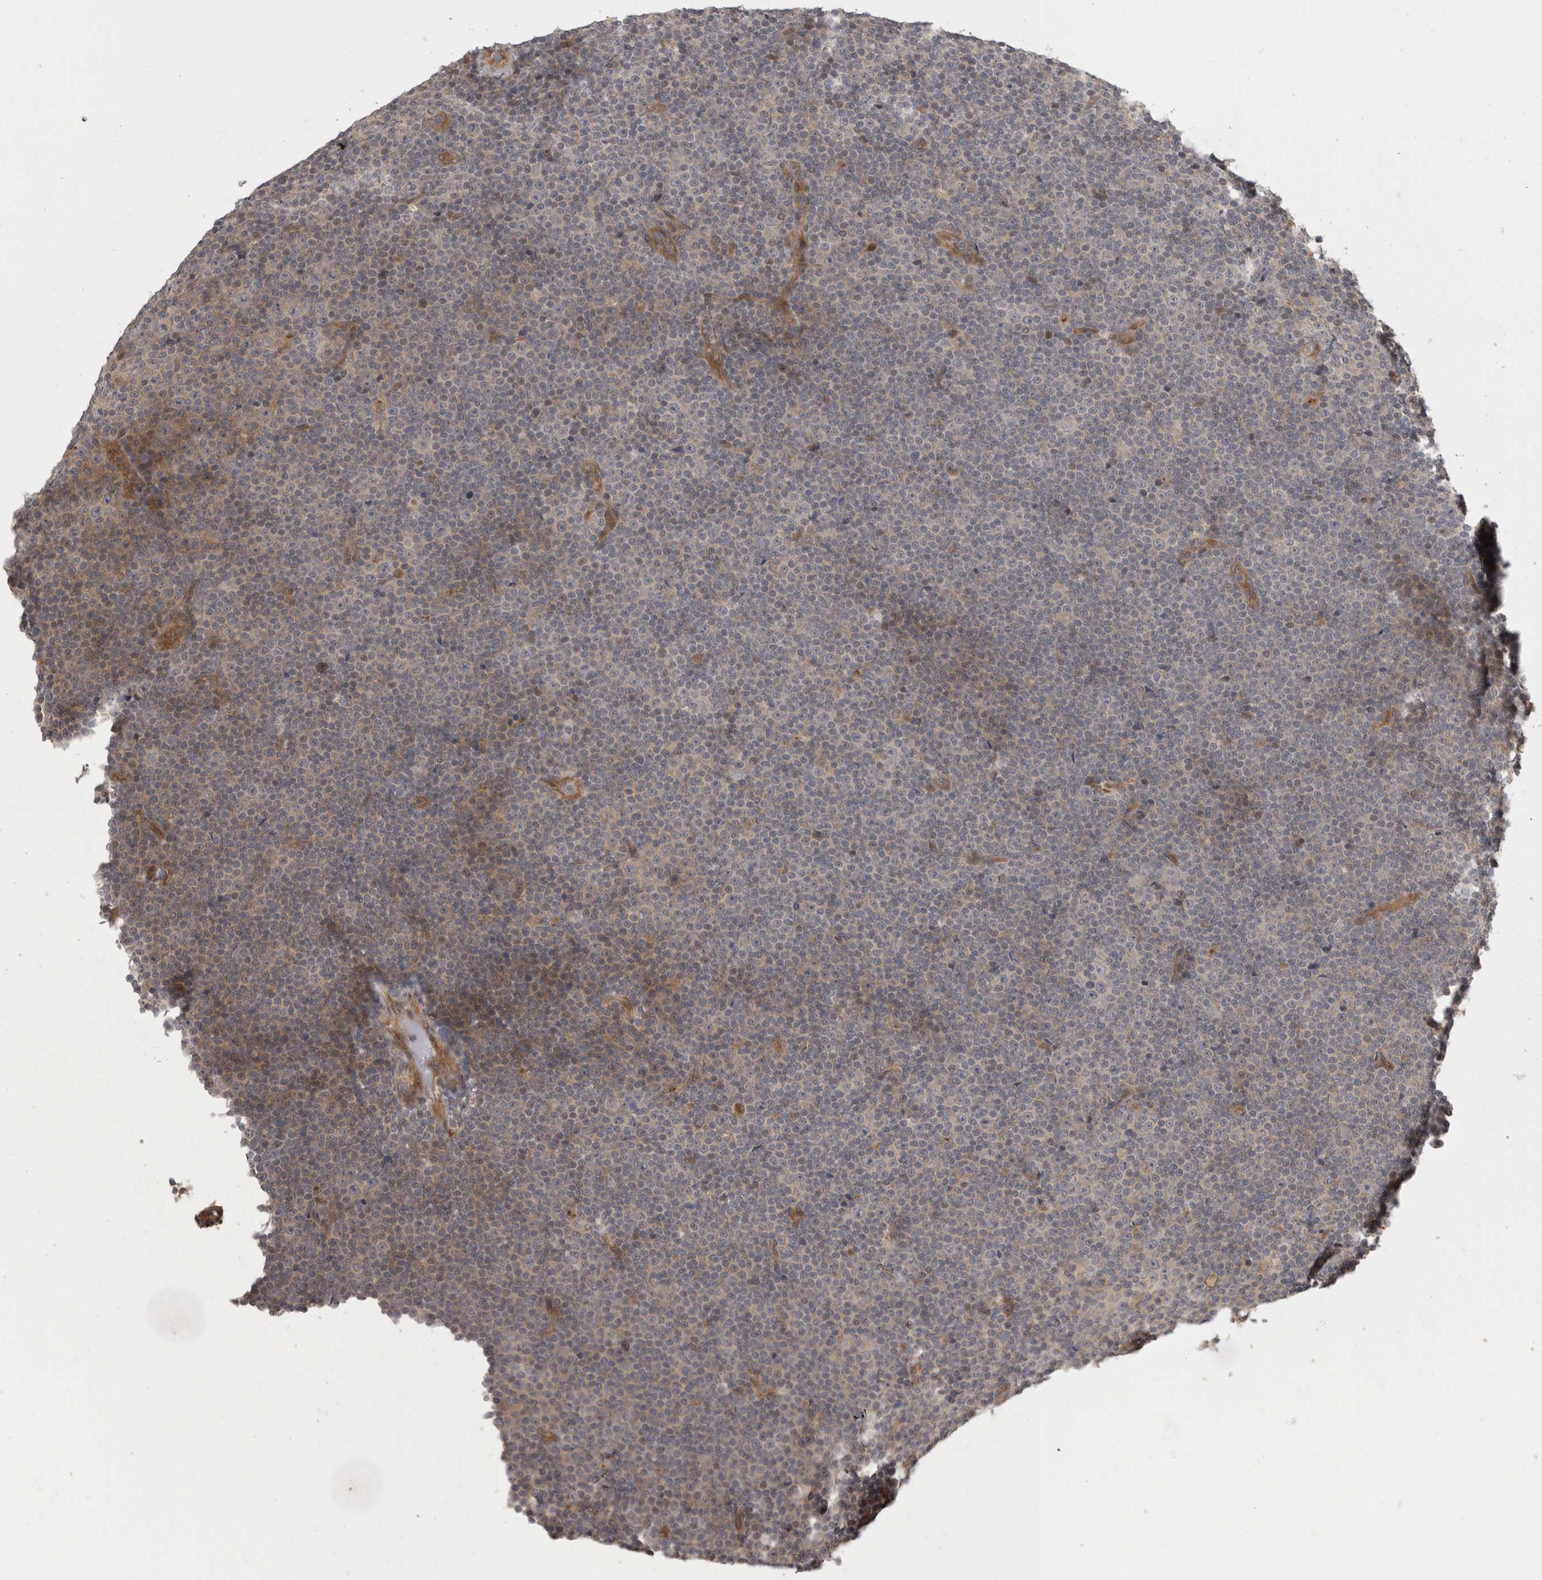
{"staining": {"intensity": "weak", "quantity": "25%-75%", "location": "cytoplasmic/membranous"}, "tissue": "lymphoma", "cell_type": "Tumor cells", "image_type": "cancer", "snomed": [{"axis": "morphology", "description": "Malignant lymphoma, non-Hodgkin's type, Low grade"}, {"axis": "topography", "description": "Lymph node"}], "caption": "An immunohistochemistry photomicrograph of neoplastic tissue is shown. Protein staining in brown shows weak cytoplasmic/membranous positivity in lymphoma within tumor cells. (Stains: DAB in brown, nuclei in blue, Microscopy: brightfield microscopy at high magnification).", "gene": "CUEDC1", "patient": {"sex": "female", "age": 67}}